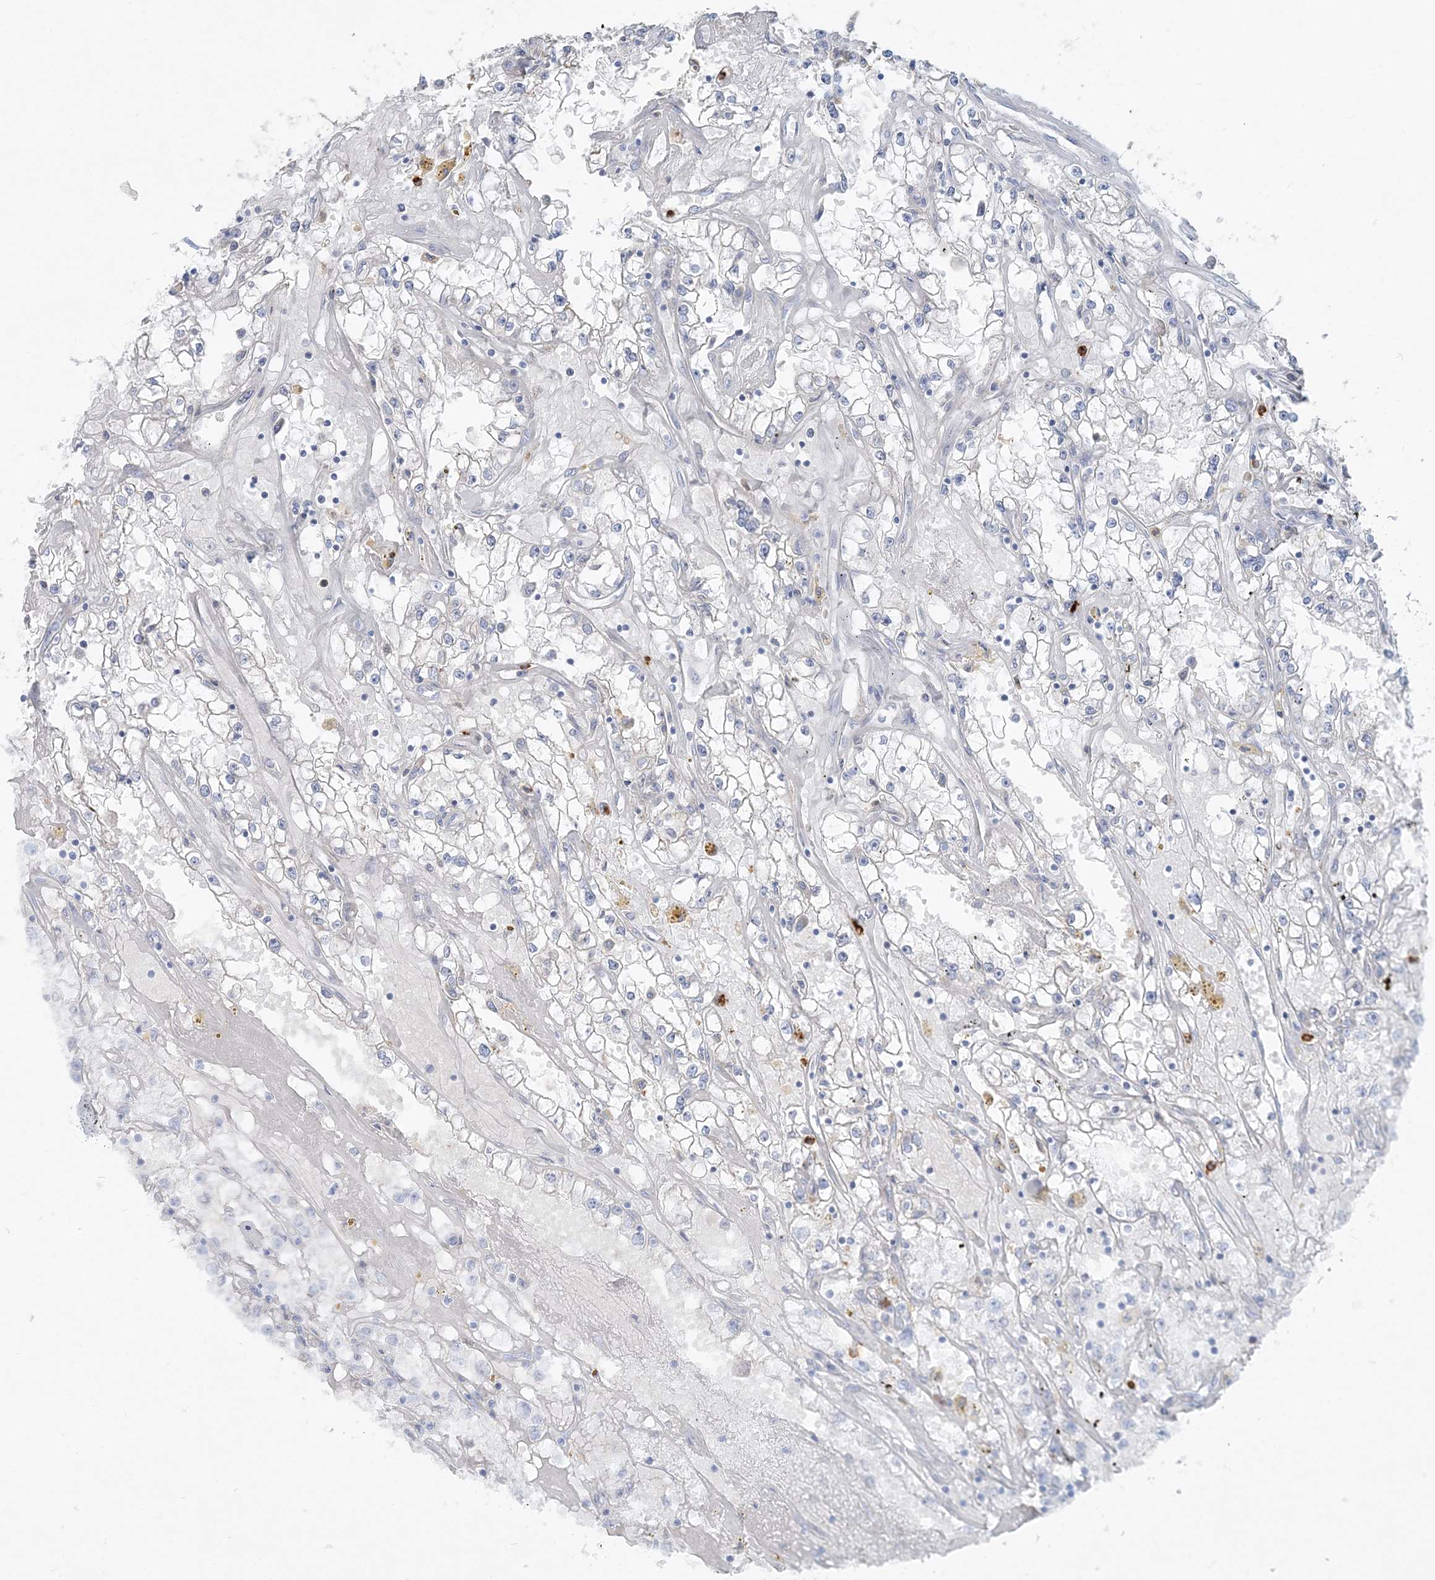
{"staining": {"intensity": "negative", "quantity": "none", "location": "none"}, "tissue": "renal cancer", "cell_type": "Tumor cells", "image_type": "cancer", "snomed": [{"axis": "morphology", "description": "Adenocarcinoma, NOS"}, {"axis": "topography", "description": "Kidney"}], "caption": "Renal cancer was stained to show a protein in brown. There is no significant expression in tumor cells.", "gene": "CCNJ", "patient": {"sex": "male", "age": 56}}